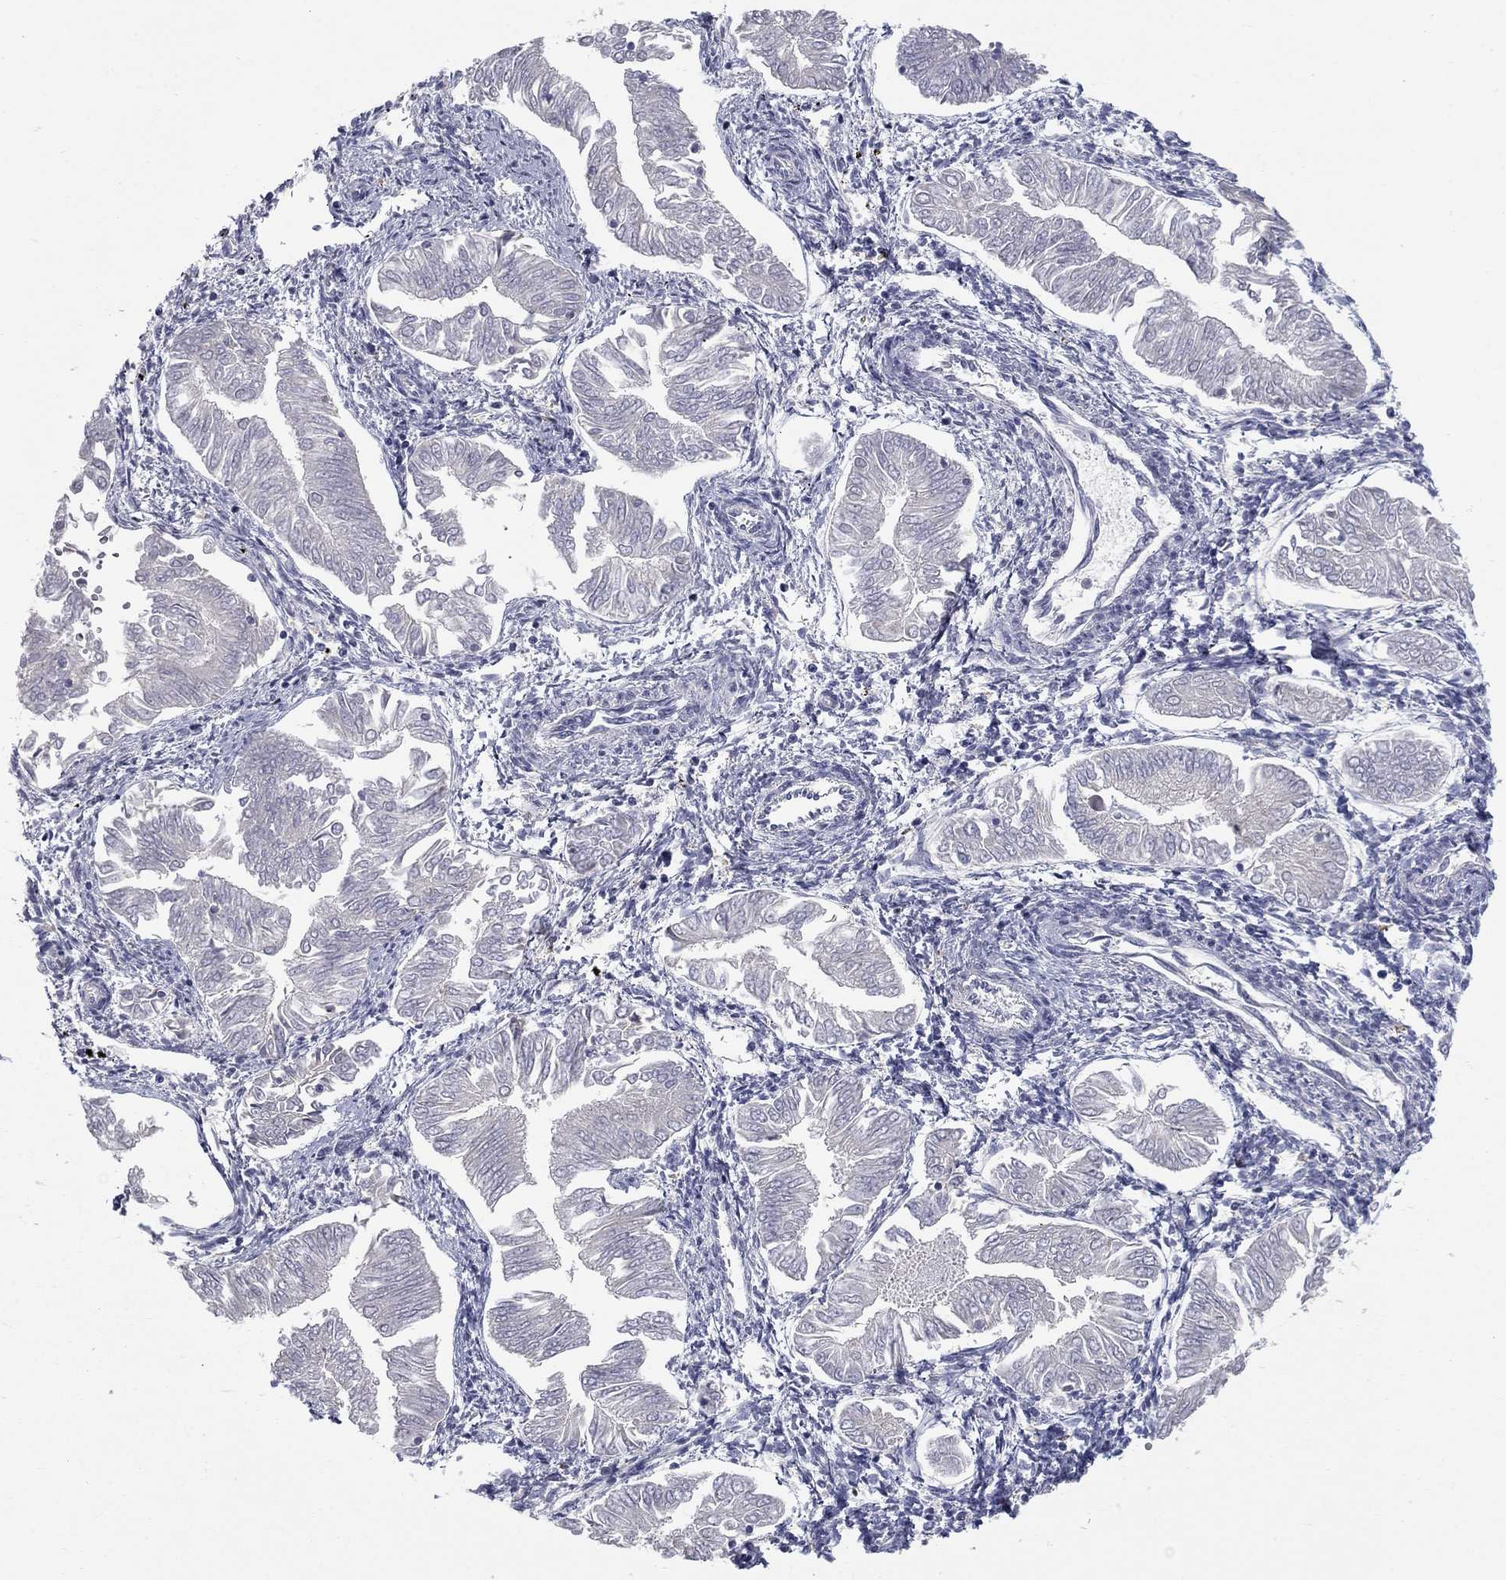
{"staining": {"intensity": "negative", "quantity": "none", "location": "none"}, "tissue": "endometrial cancer", "cell_type": "Tumor cells", "image_type": "cancer", "snomed": [{"axis": "morphology", "description": "Adenocarcinoma, NOS"}, {"axis": "topography", "description": "Endometrium"}], "caption": "A photomicrograph of endometrial adenocarcinoma stained for a protein displays no brown staining in tumor cells.", "gene": "NTRK2", "patient": {"sex": "female", "age": 53}}